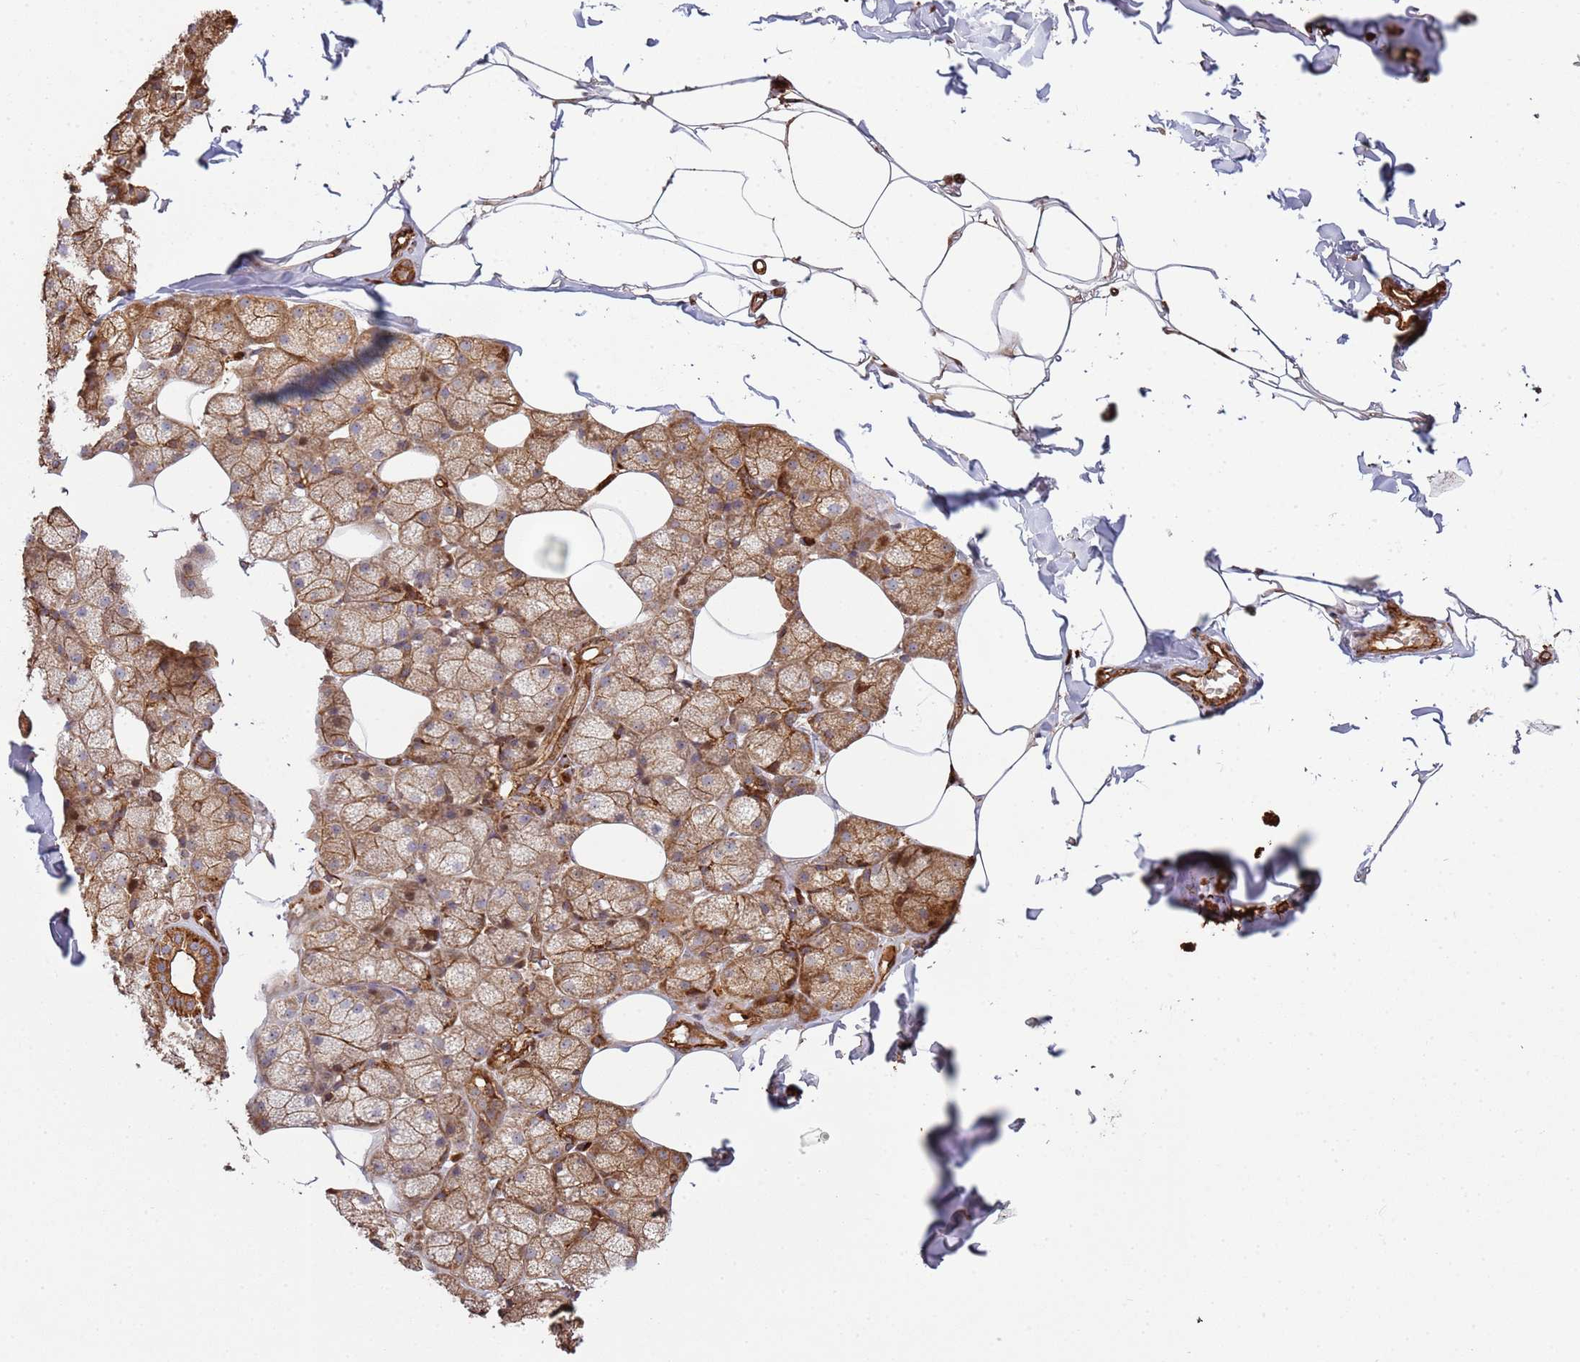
{"staining": {"intensity": "strong", "quantity": ">75%", "location": "cytoplasmic/membranous"}, "tissue": "adipose tissue", "cell_type": "Adipocytes", "image_type": "normal", "snomed": [{"axis": "morphology", "description": "Normal tissue, NOS"}, {"axis": "topography", "description": "Salivary gland"}, {"axis": "topography", "description": "Peripheral nerve tissue"}], "caption": "A high-resolution image shows IHC staining of unremarkable adipose tissue, which displays strong cytoplasmic/membranous positivity in approximately >75% of adipocytes. The staining was performed using DAB (3,3'-diaminobenzidine), with brown indicating positive protein expression. Nuclei are stained blue with hematoxylin.", "gene": "NDUFAF4", "patient": {"sex": "male", "age": 38}}